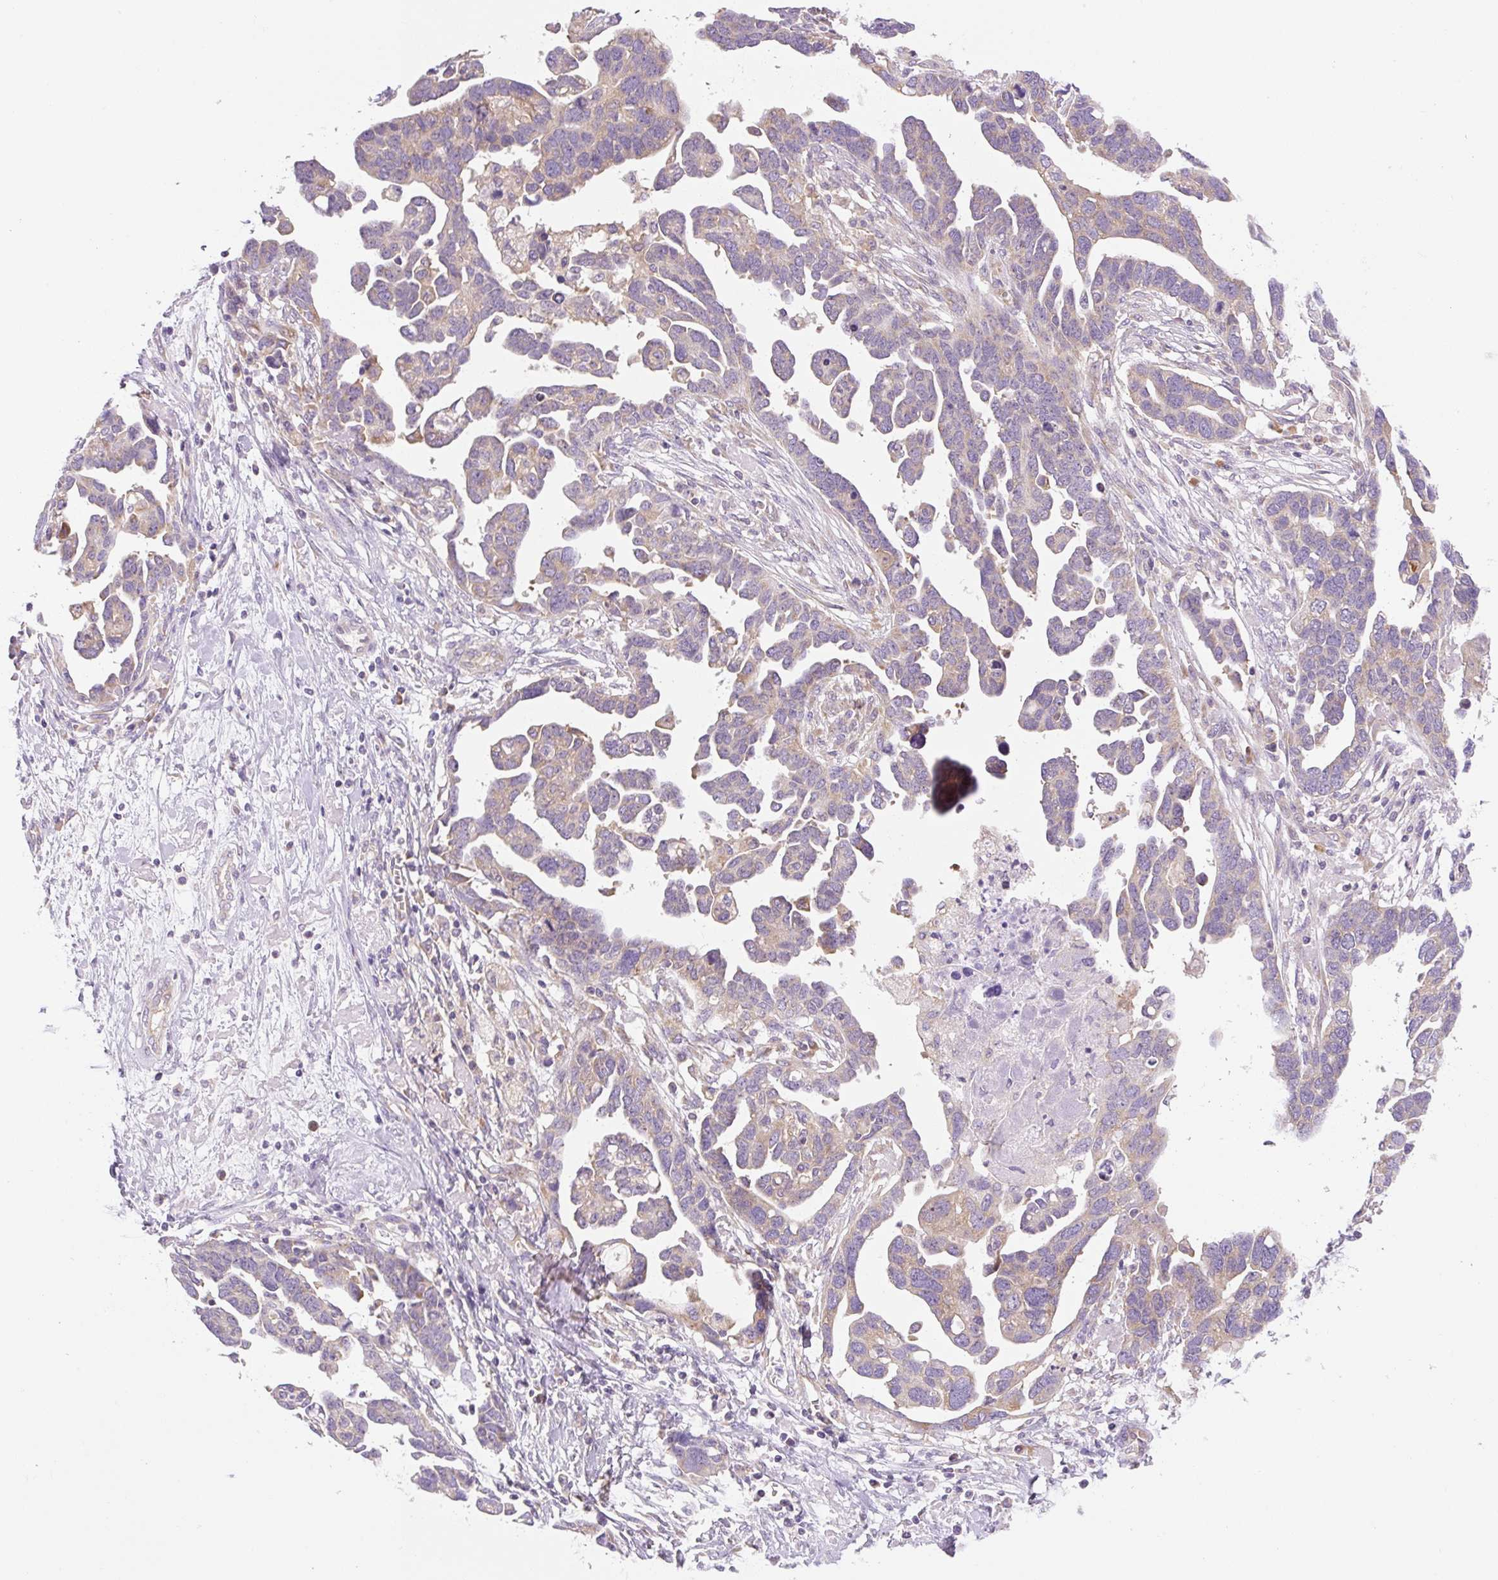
{"staining": {"intensity": "weak", "quantity": "25%-75%", "location": "cytoplasmic/membranous"}, "tissue": "ovarian cancer", "cell_type": "Tumor cells", "image_type": "cancer", "snomed": [{"axis": "morphology", "description": "Cystadenocarcinoma, serous, NOS"}, {"axis": "topography", "description": "Ovary"}], "caption": "Immunohistochemistry (IHC) image of neoplastic tissue: human ovarian serous cystadenocarcinoma stained using immunohistochemistry shows low levels of weak protein expression localized specifically in the cytoplasmic/membranous of tumor cells, appearing as a cytoplasmic/membranous brown color.", "gene": "RPL18A", "patient": {"sex": "female", "age": 54}}